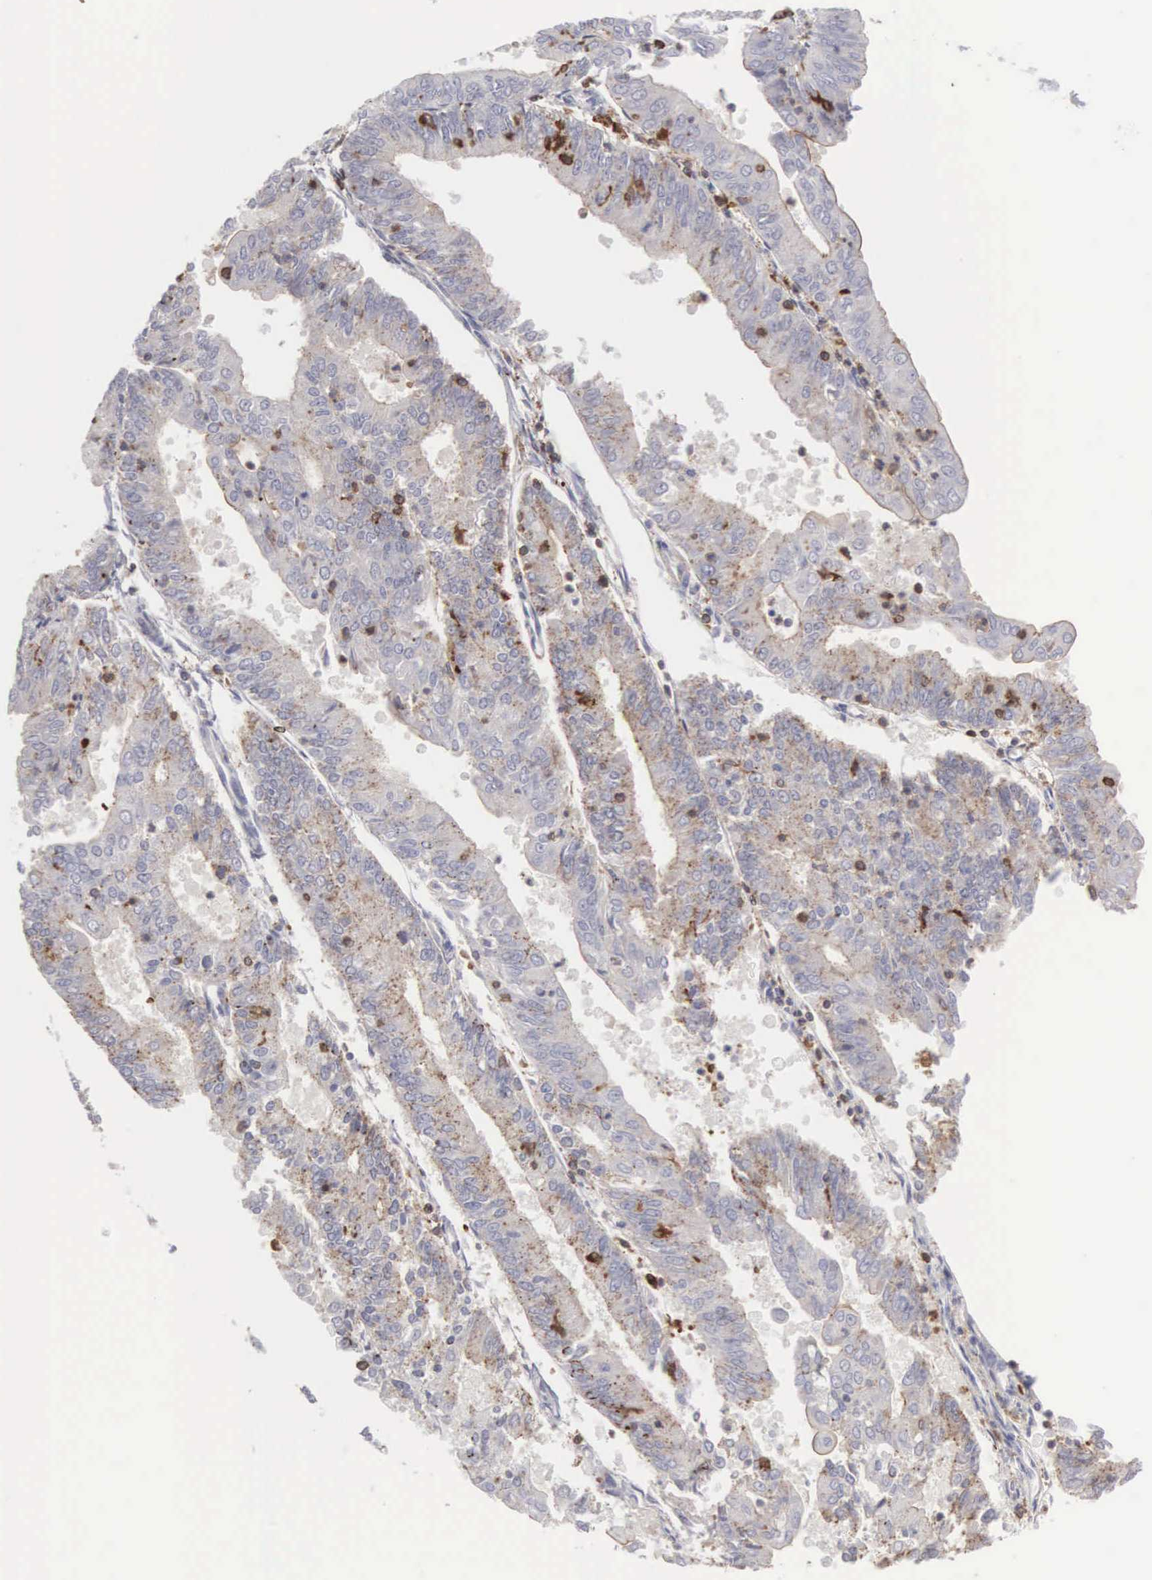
{"staining": {"intensity": "weak", "quantity": "25%-75%", "location": "cytoplasmic/membranous"}, "tissue": "endometrial cancer", "cell_type": "Tumor cells", "image_type": "cancer", "snomed": [{"axis": "morphology", "description": "Adenocarcinoma, NOS"}, {"axis": "topography", "description": "Endometrium"}], "caption": "Immunohistochemistry image of human adenocarcinoma (endometrial) stained for a protein (brown), which exhibits low levels of weak cytoplasmic/membranous positivity in about 25%-75% of tumor cells.", "gene": "SH3BP1", "patient": {"sex": "female", "age": 79}}